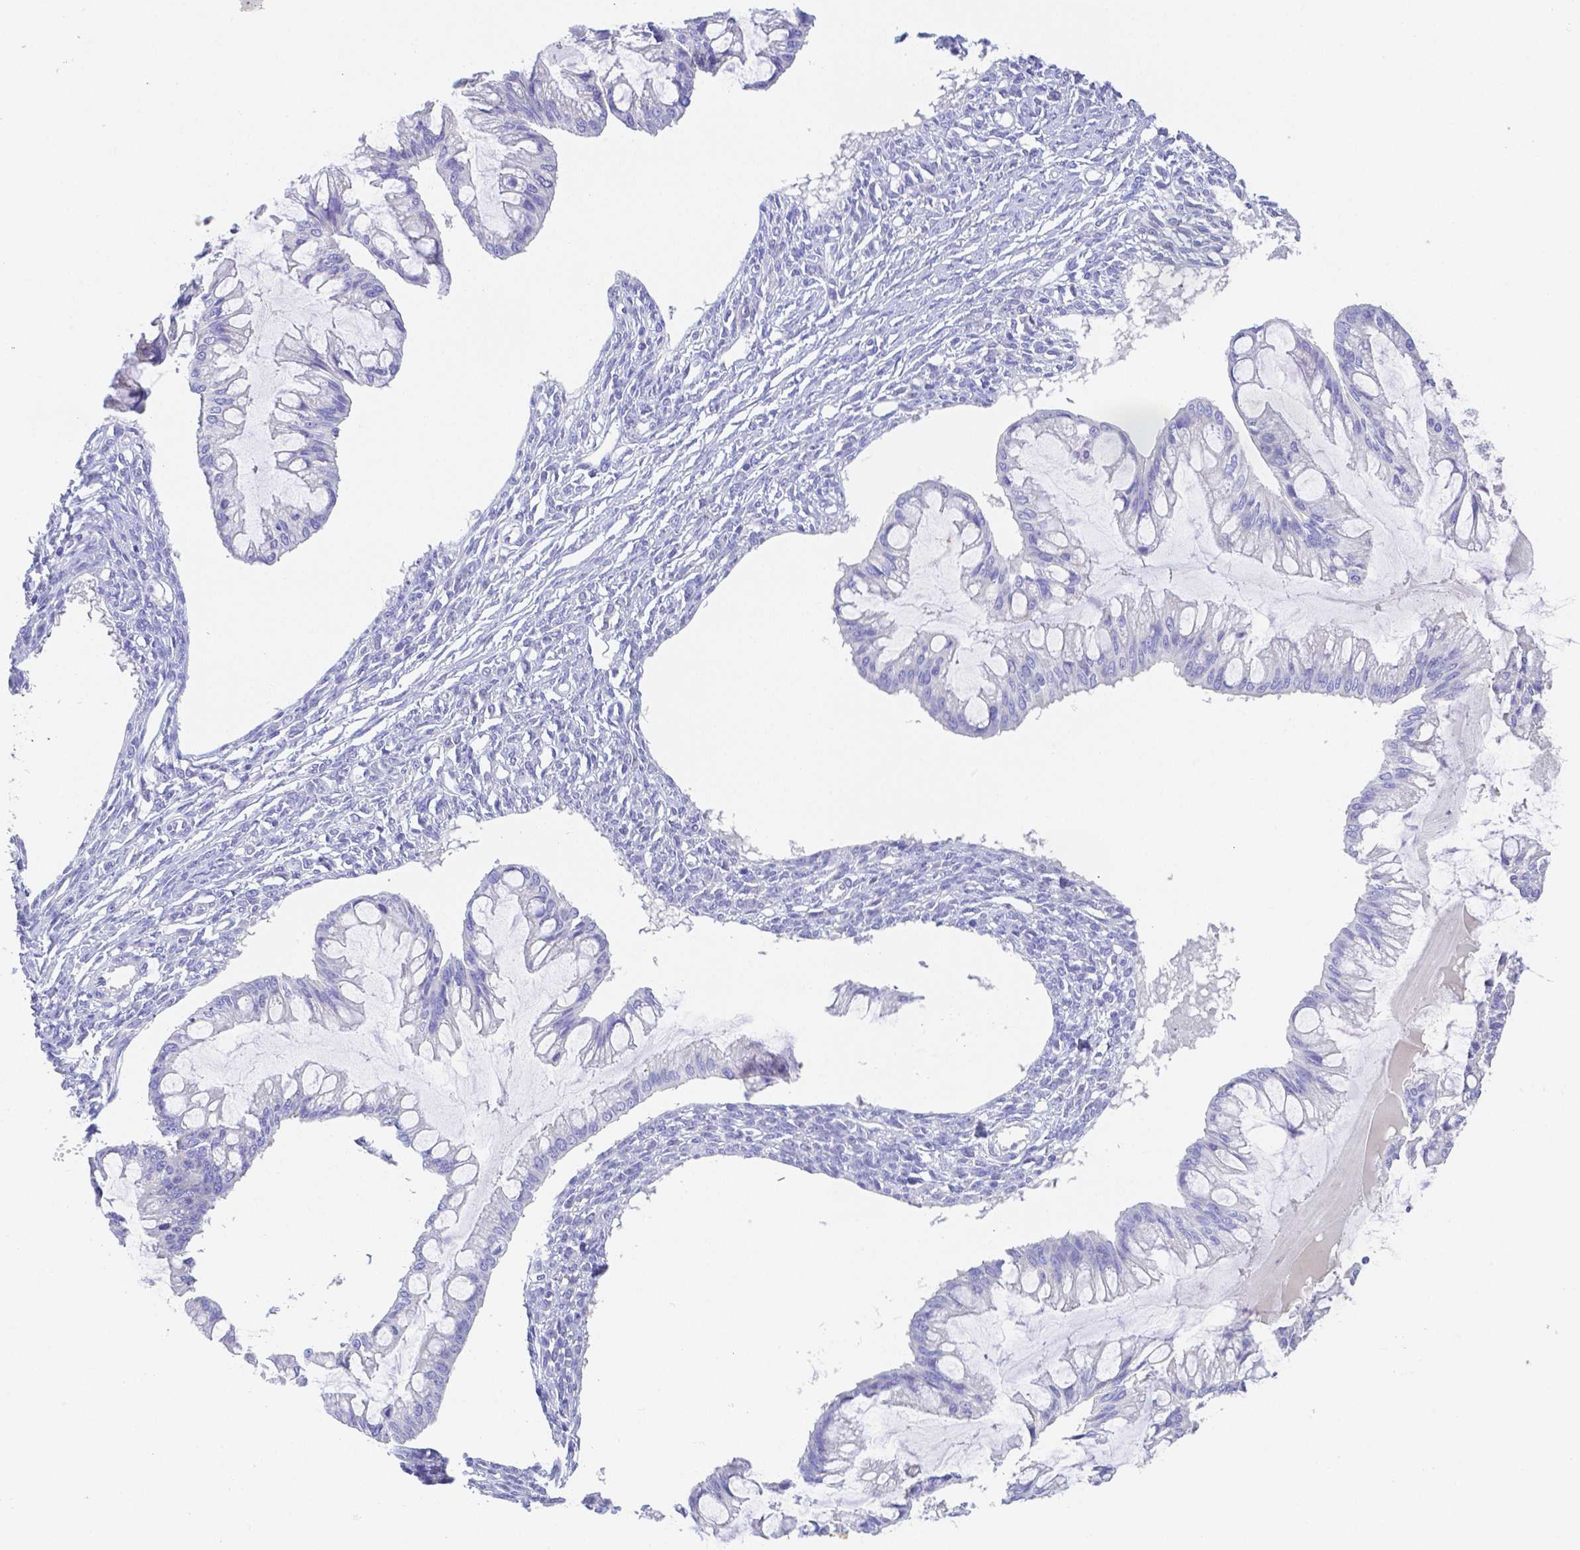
{"staining": {"intensity": "negative", "quantity": "none", "location": "none"}, "tissue": "ovarian cancer", "cell_type": "Tumor cells", "image_type": "cancer", "snomed": [{"axis": "morphology", "description": "Cystadenocarcinoma, mucinous, NOS"}, {"axis": "topography", "description": "Ovary"}], "caption": "This is an immunohistochemistry photomicrograph of mucinous cystadenocarcinoma (ovarian). There is no expression in tumor cells.", "gene": "ZG16B", "patient": {"sex": "female", "age": 73}}